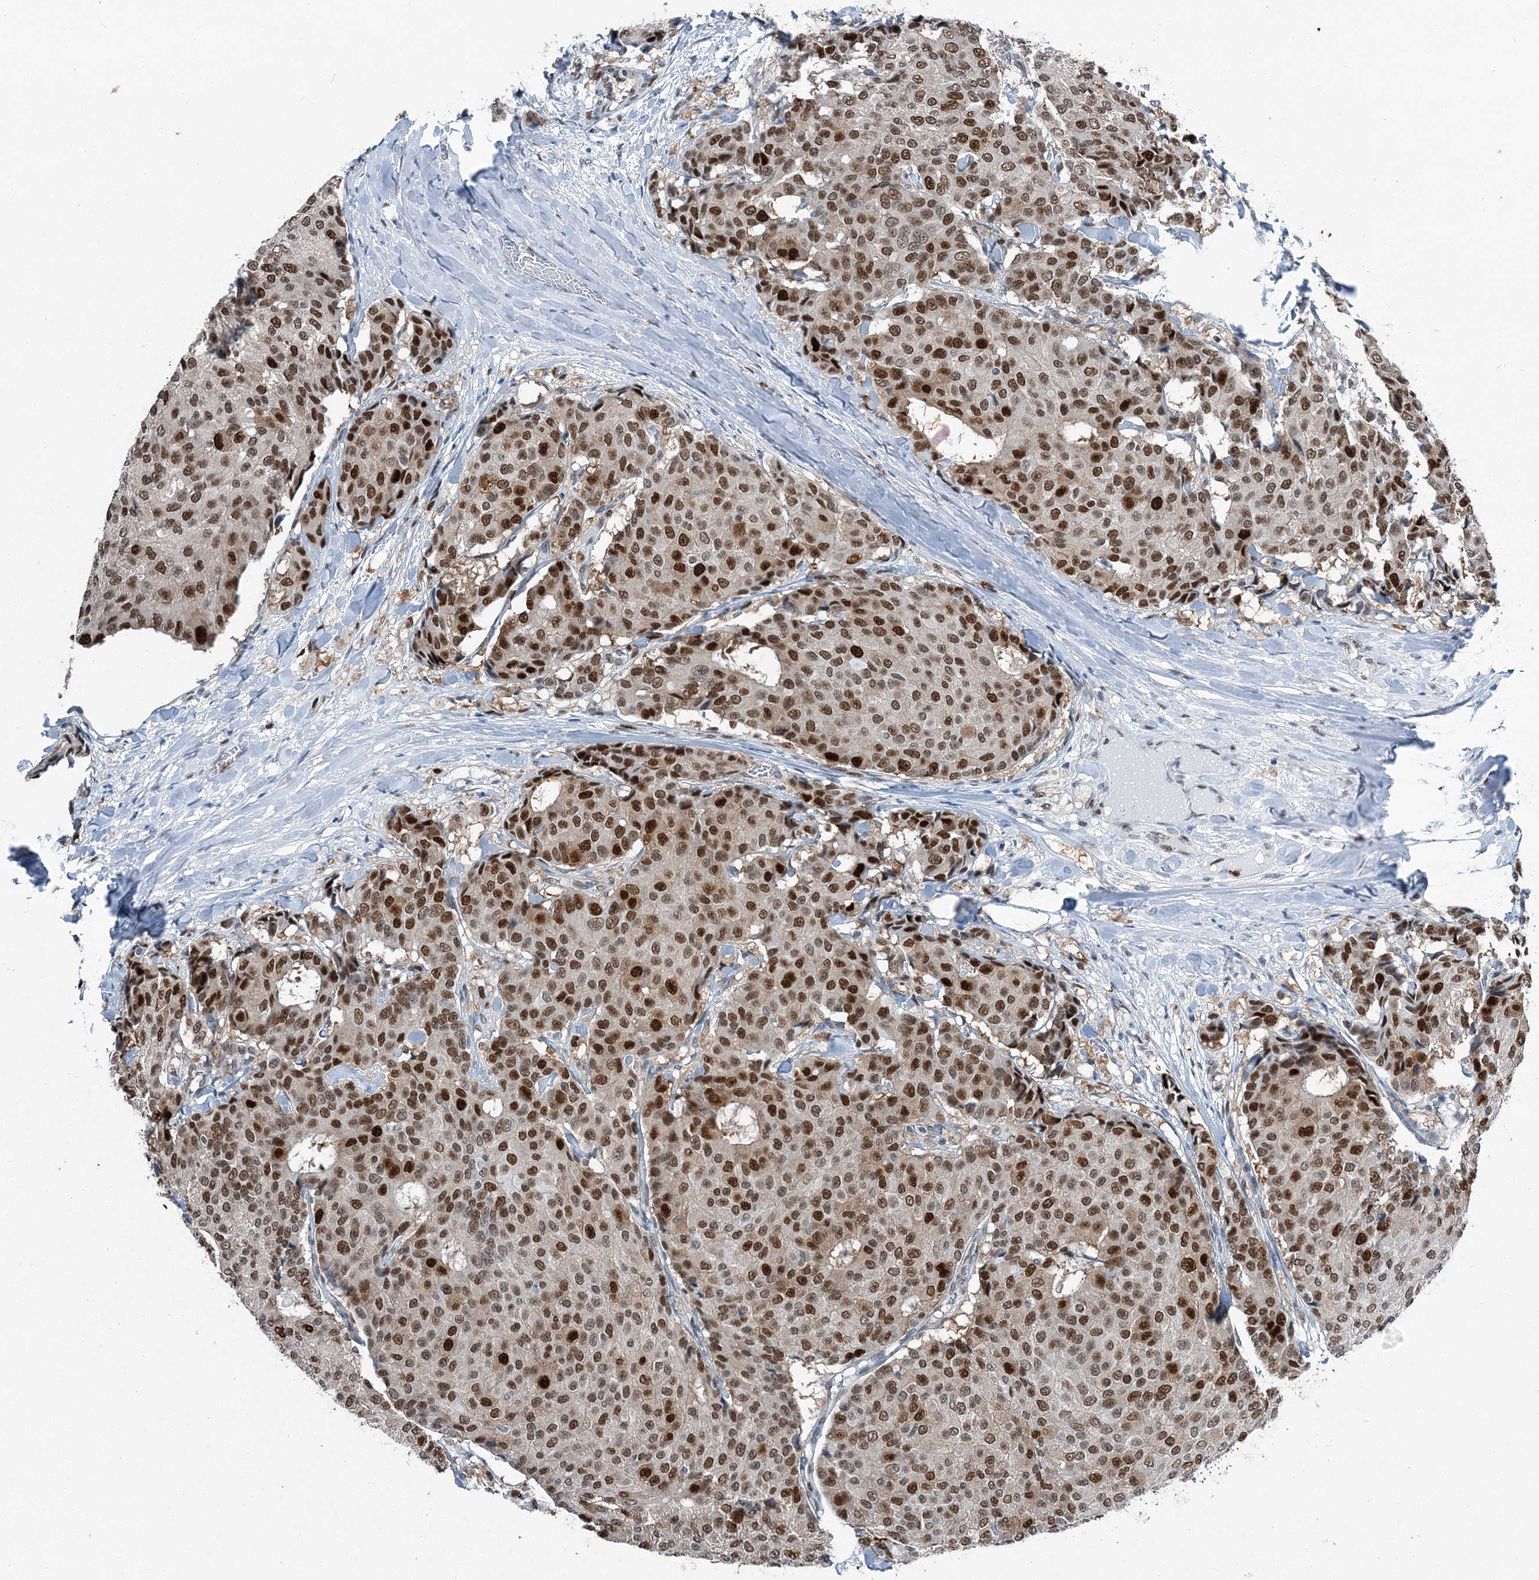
{"staining": {"intensity": "strong", "quantity": ">75%", "location": "nuclear"}, "tissue": "breast cancer", "cell_type": "Tumor cells", "image_type": "cancer", "snomed": [{"axis": "morphology", "description": "Duct carcinoma"}, {"axis": "topography", "description": "Breast"}], "caption": "The image reveals staining of breast cancer (intraductal carcinoma), revealing strong nuclear protein expression (brown color) within tumor cells.", "gene": "HAT1", "patient": {"sex": "female", "age": 75}}